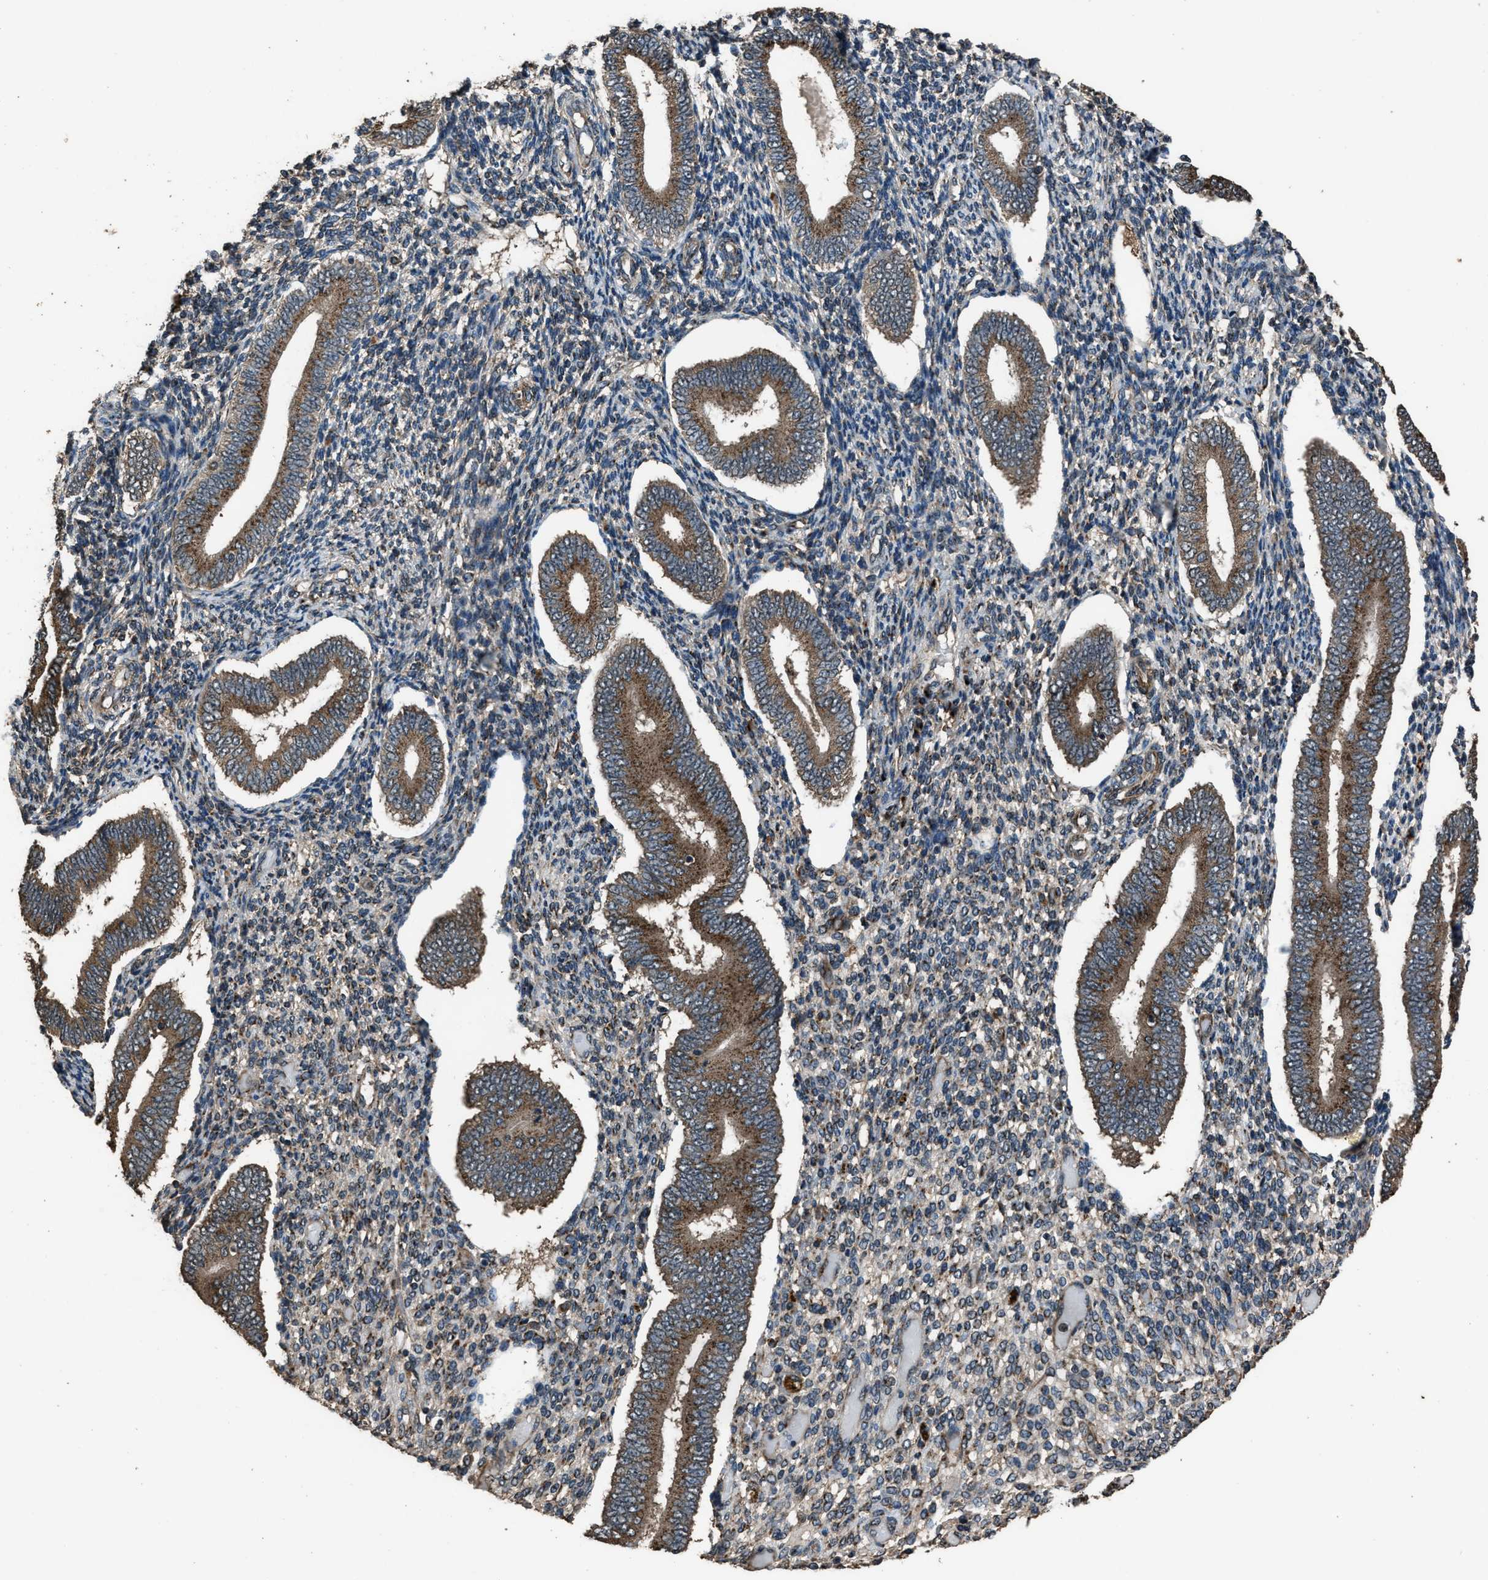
{"staining": {"intensity": "weak", "quantity": ">75%", "location": "cytoplasmic/membranous"}, "tissue": "endometrium", "cell_type": "Cells in endometrial stroma", "image_type": "normal", "snomed": [{"axis": "morphology", "description": "Normal tissue, NOS"}, {"axis": "topography", "description": "Endometrium"}], "caption": "Immunohistochemical staining of unremarkable human endometrium exhibits weak cytoplasmic/membranous protein positivity in approximately >75% of cells in endometrial stroma.", "gene": "SLC38A10", "patient": {"sex": "female", "age": 42}}